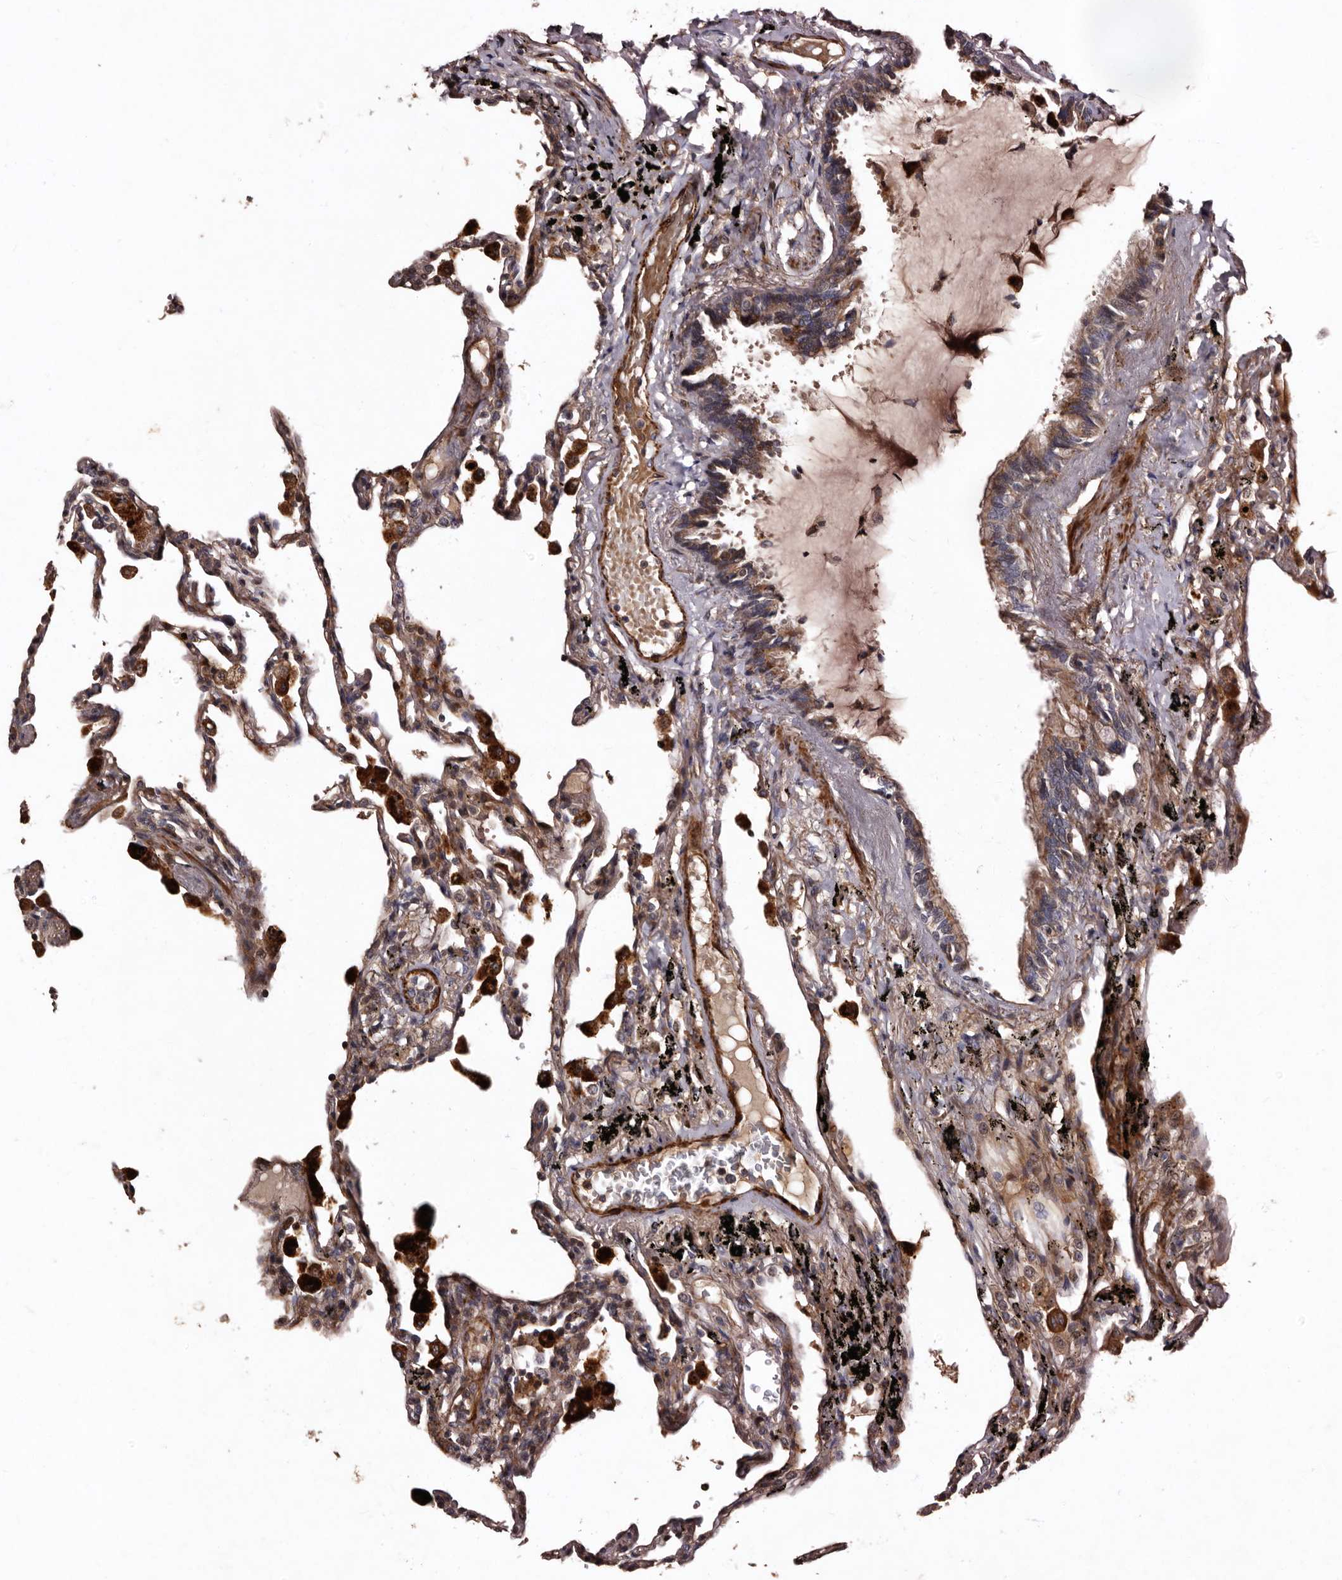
{"staining": {"intensity": "moderate", "quantity": "<25%", "location": "cytoplasmic/membranous"}, "tissue": "lung", "cell_type": "Alveolar cells", "image_type": "normal", "snomed": [{"axis": "morphology", "description": "Normal tissue, NOS"}, {"axis": "topography", "description": "Lung"}], "caption": "Alveolar cells reveal low levels of moderate cytoplasmic/membranous positivity in approximately <25% of cells in normal human lung. (DAB IHC with brightfield microscopy, high magnification).", "gene": "PRKD3", "patient": {"sex": "male", "age": 59}}